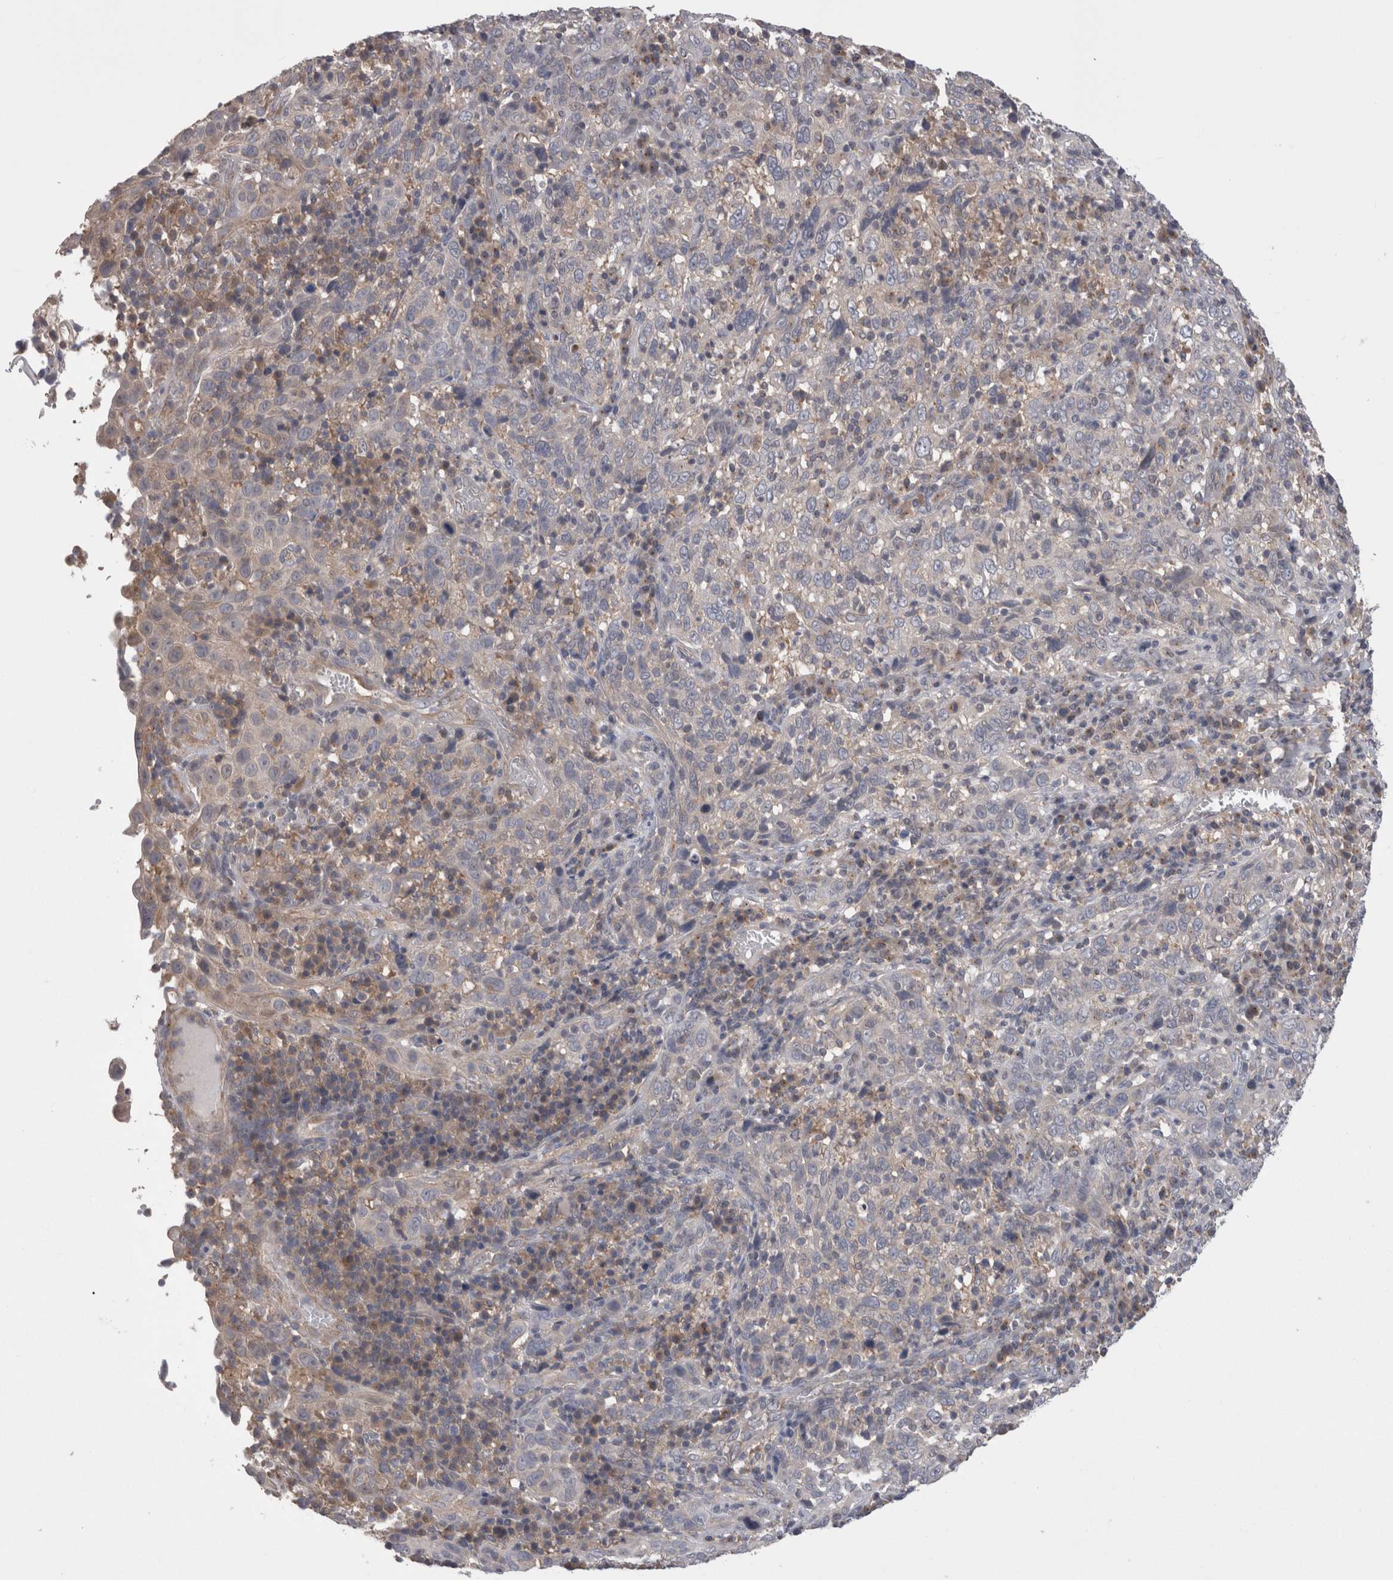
{"staining": {"intensity": "negative", "quantity": "none", "location": "none"}, "tissue": "cervical cancer", "cell_type": "Tumor cells", "image_type": "cancer", "snomed": [{"axis": "morphology", "description": "Squamous cell carcinoma, NOS"}, {"axis": "topography", "description": "Cervix"}], "caption": "Tumor cells show no significant protein expression in cervical cancer (squamous cell carcinoma). (DAB immunohistochemistry with hematoxylin counter stain).", "gene": "DCTN6", "patient": {"sex": "female", "age": 46}}